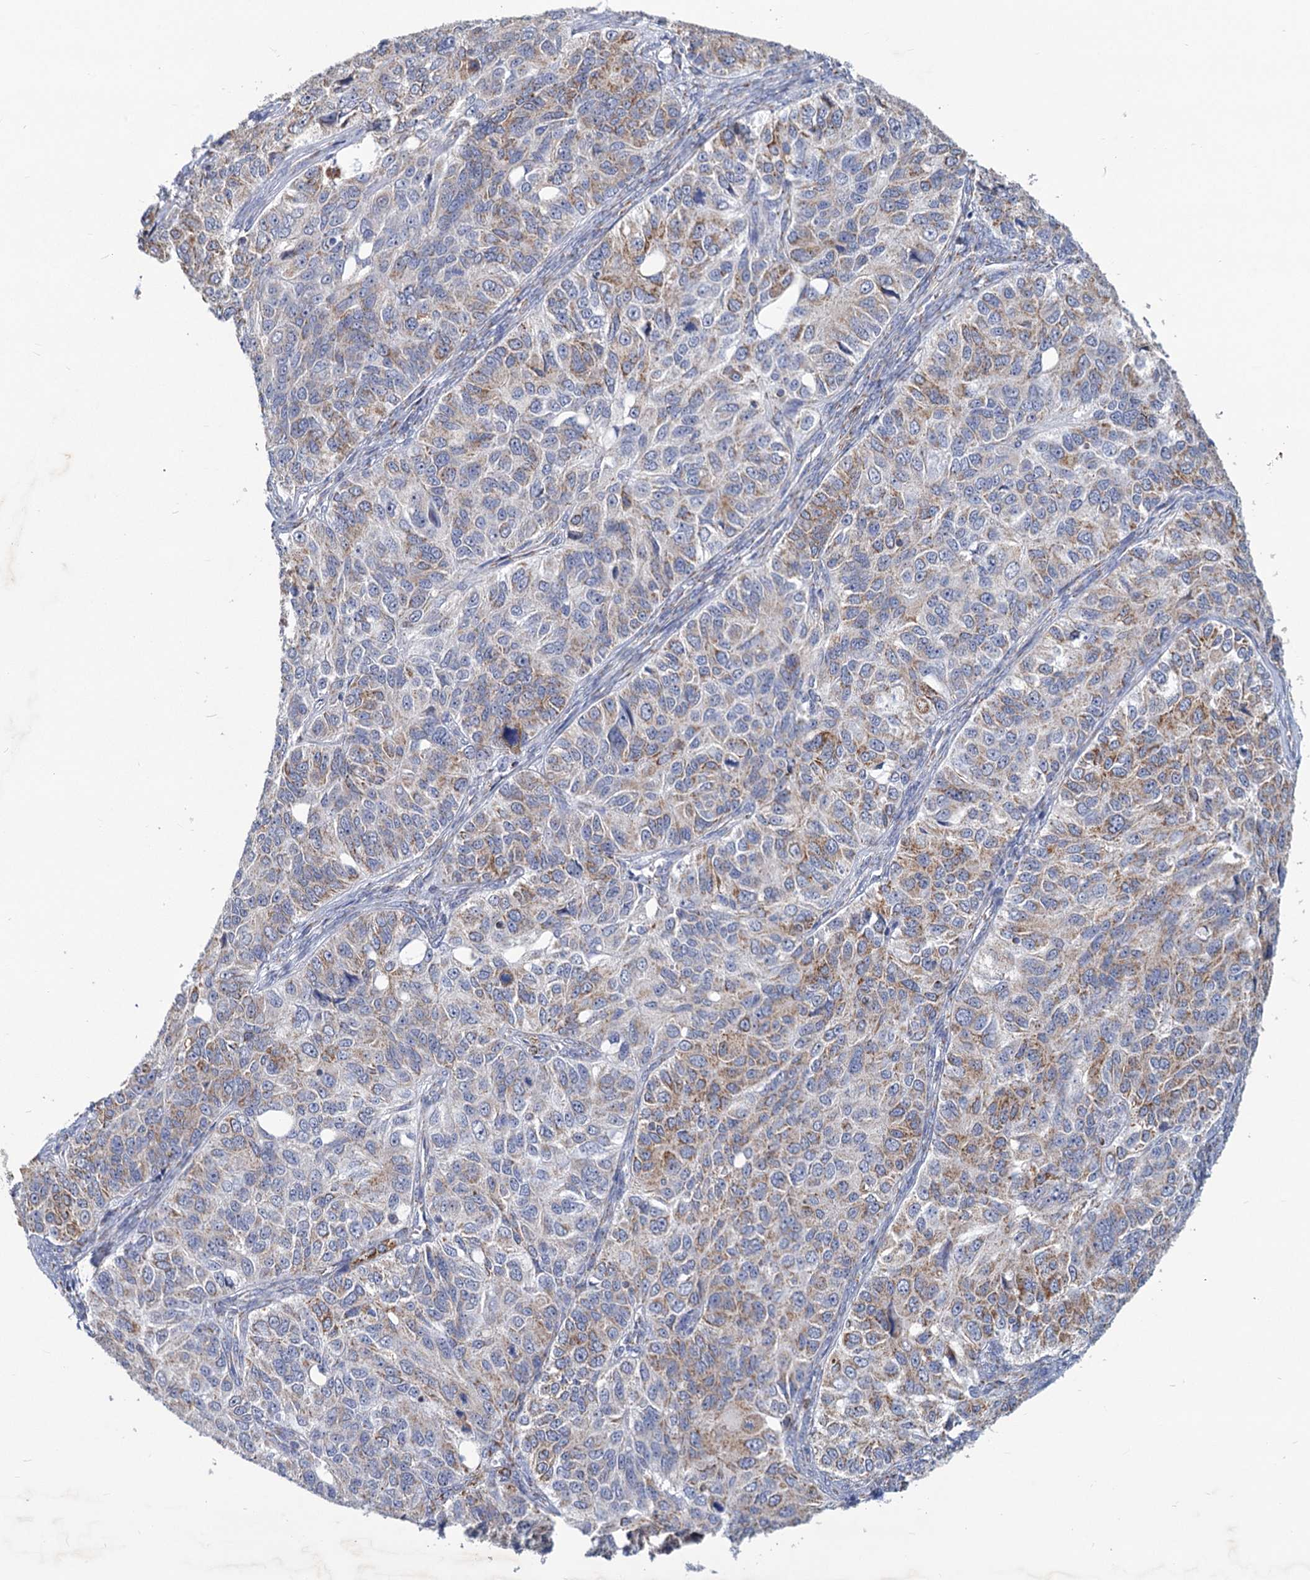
{"staining": {"intensity": "moderate", "quantity": "<25%", "location": "cytoplasmic/membranous"}, "tissue": "ovarian cancer", "cell_type": "Tumor cells", "image_type": "cancer", "snomed": [{"axis": "morphology", "description": "Carcinoma, endometroid"}, {"axis": "topography", "description": "Ovary"}], "caption": "Immunohistochemistry (IHC) of human endometroid carcinoma (ovarian) reveals low levels of moderate cytoplasmic/membranous expression in about <25% of tumor cells.", "gene": "NDUFC2", "patient": {"sex": "female", "age": 51}}